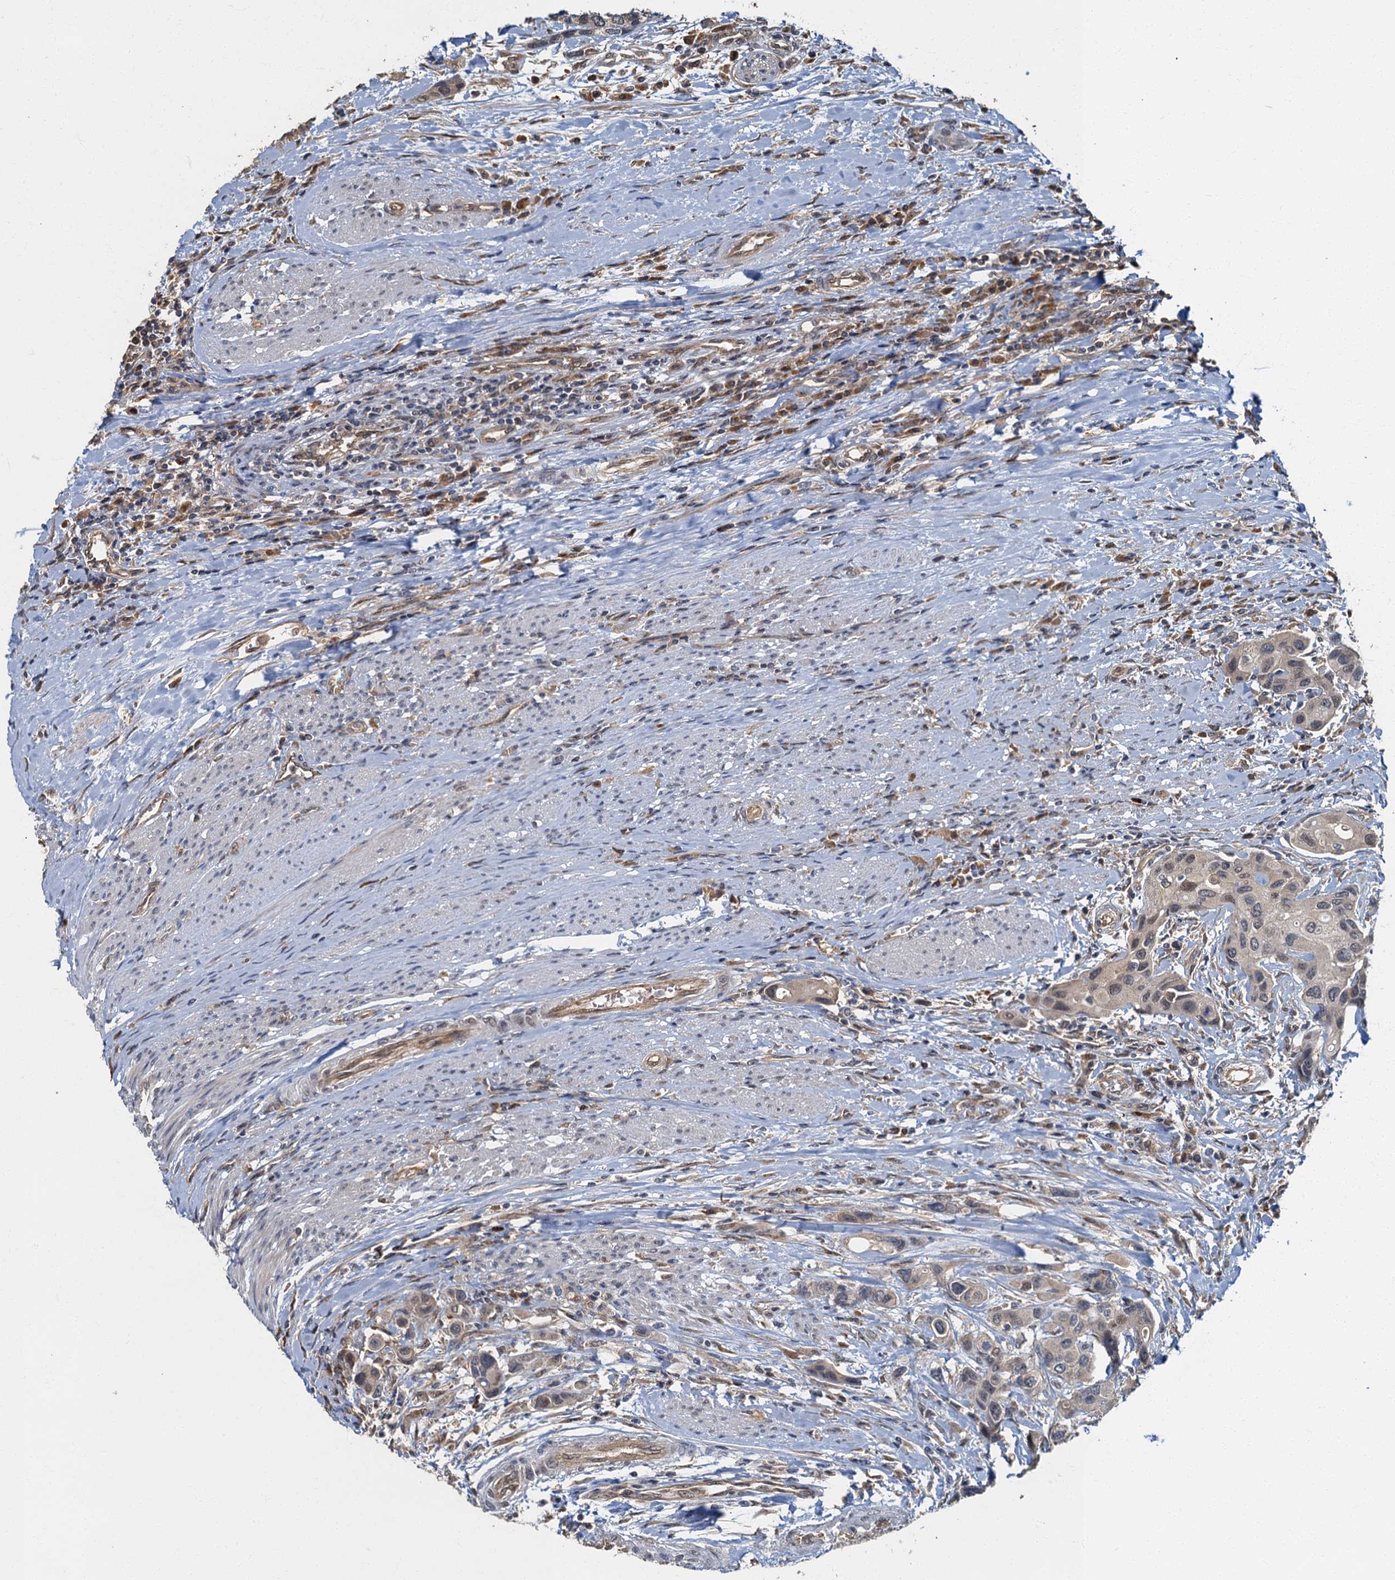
{"staining": {"intensity": "moderate", "quantity": "<25%", "location": "nuclear"}, "tissue": "urothelial cancer", "cell_type": "Tumor cells", "image_type": "cancer", "snomed": [{"axis": "morphology", "description": "Normal tissue, NOS"}, {"axis": "morphology", "description": "Urothelial carcinoma, High grade"}, {"axis": "topography", "description": "Vascular tissue"}, {"axis": "topography", "description": "Urinary bladder"}], "caption": "Immunohistochemistry (IHC) histopathology image of urothelial cancer stained for a protein (brown), which demonstrates low levels of moderate nuclear positivity in approximately <25% of tumor cells.", "gene": "TBCK", "patient": {"sex": "female", "age": 56}}